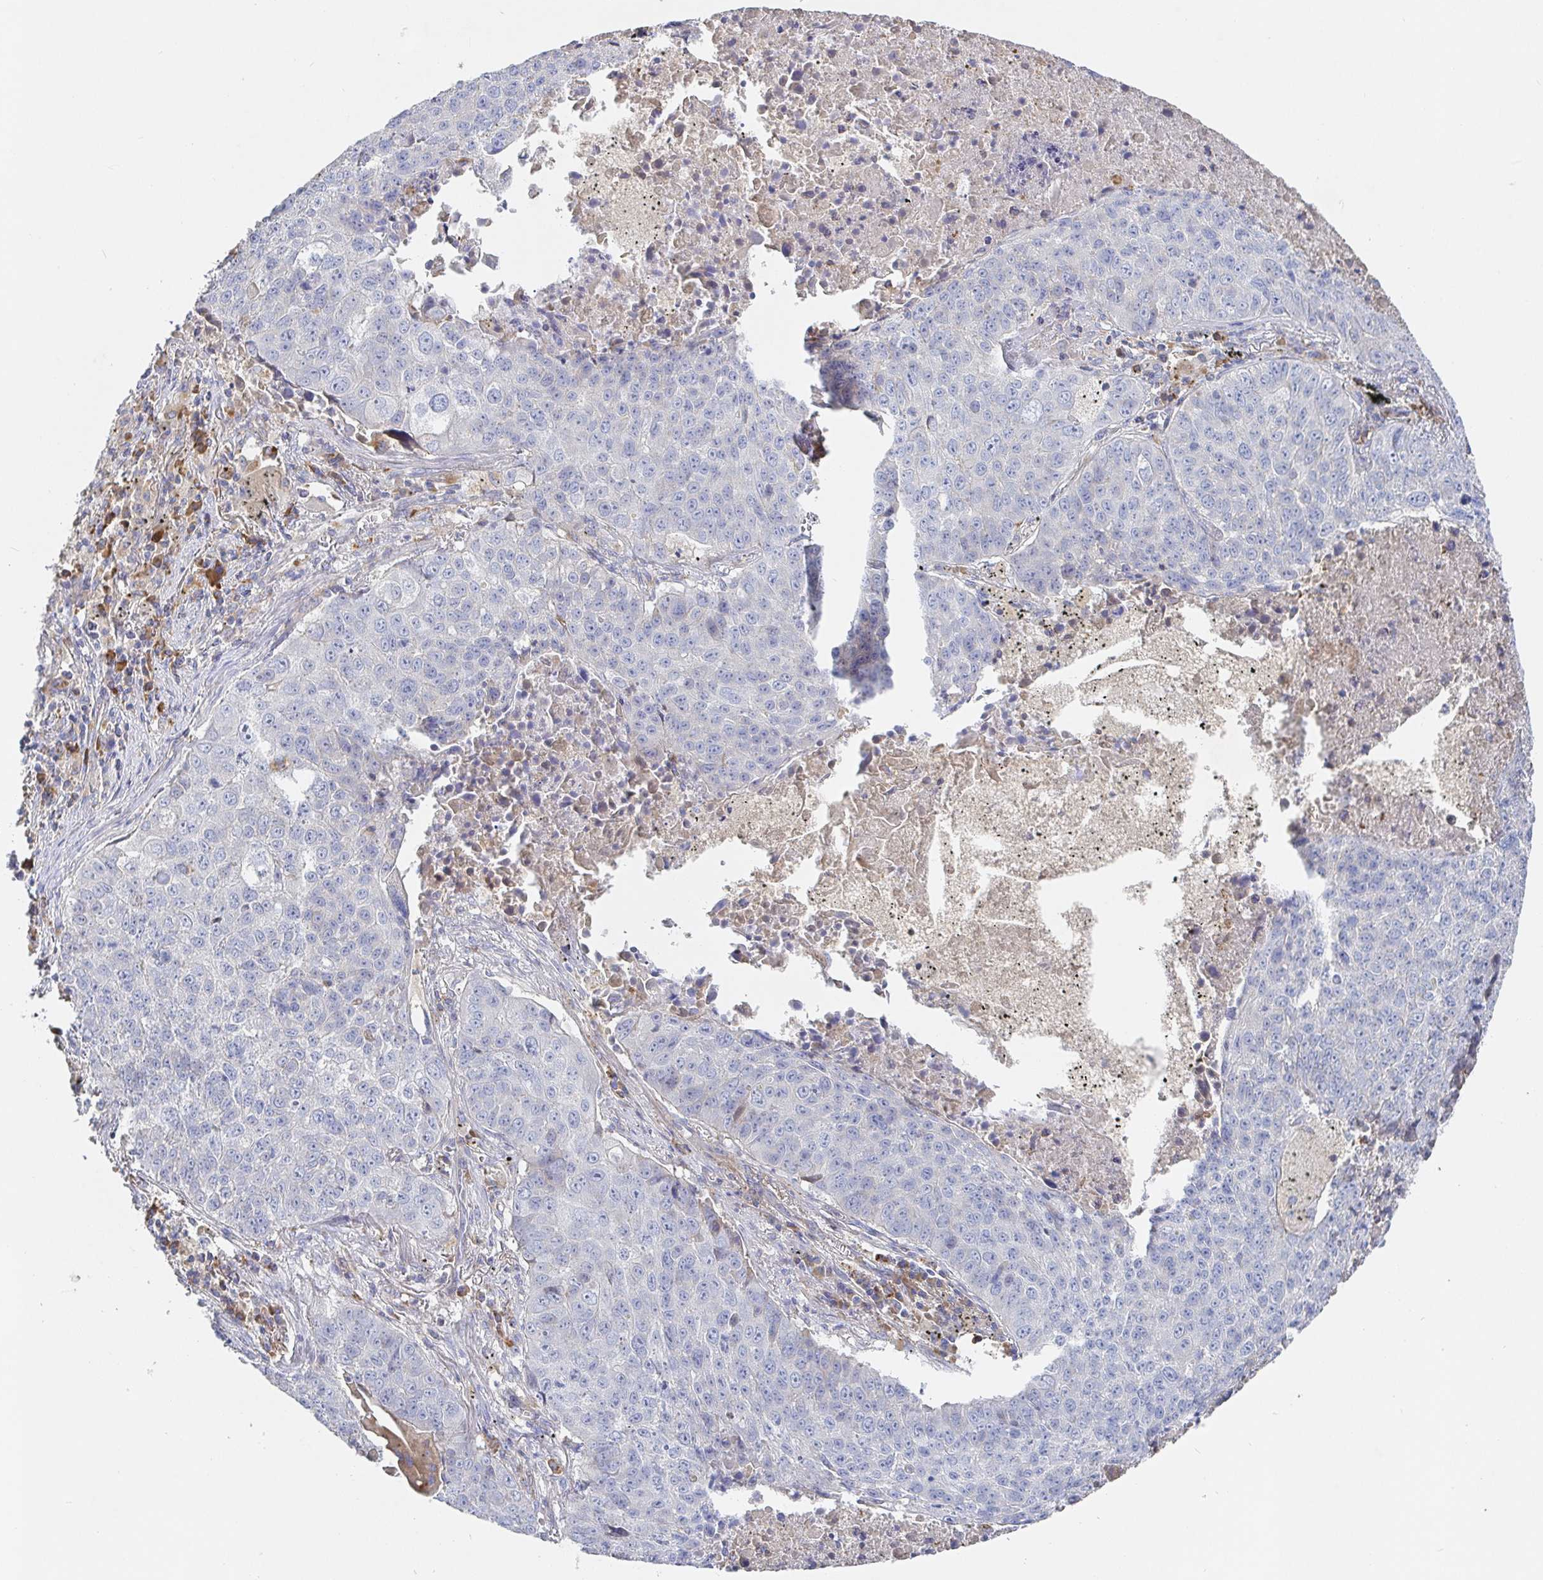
{"staining": {"intensity": "negative", "quantity": "none", "location": "none"}, "tissue": "lung cancer", "cell_type": "Tumor cells", "image_type": "cancer", "snomed": [{"axis": "morphology", "description": "Normal morphology"}, {"axis": "morphology", "description": "Aneuploidy"}, {"axis": "morphology", "description": "Squamous cell carcinoma, NOS"}, {"axis": "topography", "description": "Lymph node"}, {"axis": "topography", "description": "Lung"}], "caption": "Immunohistochemistry (IHC) histopathology image of human lung cancer stained for a protein (brown), which exhibits no expression in tumor cells.", "gene": "IRAK2", "patient": {"sex": "female", "age": 76}}